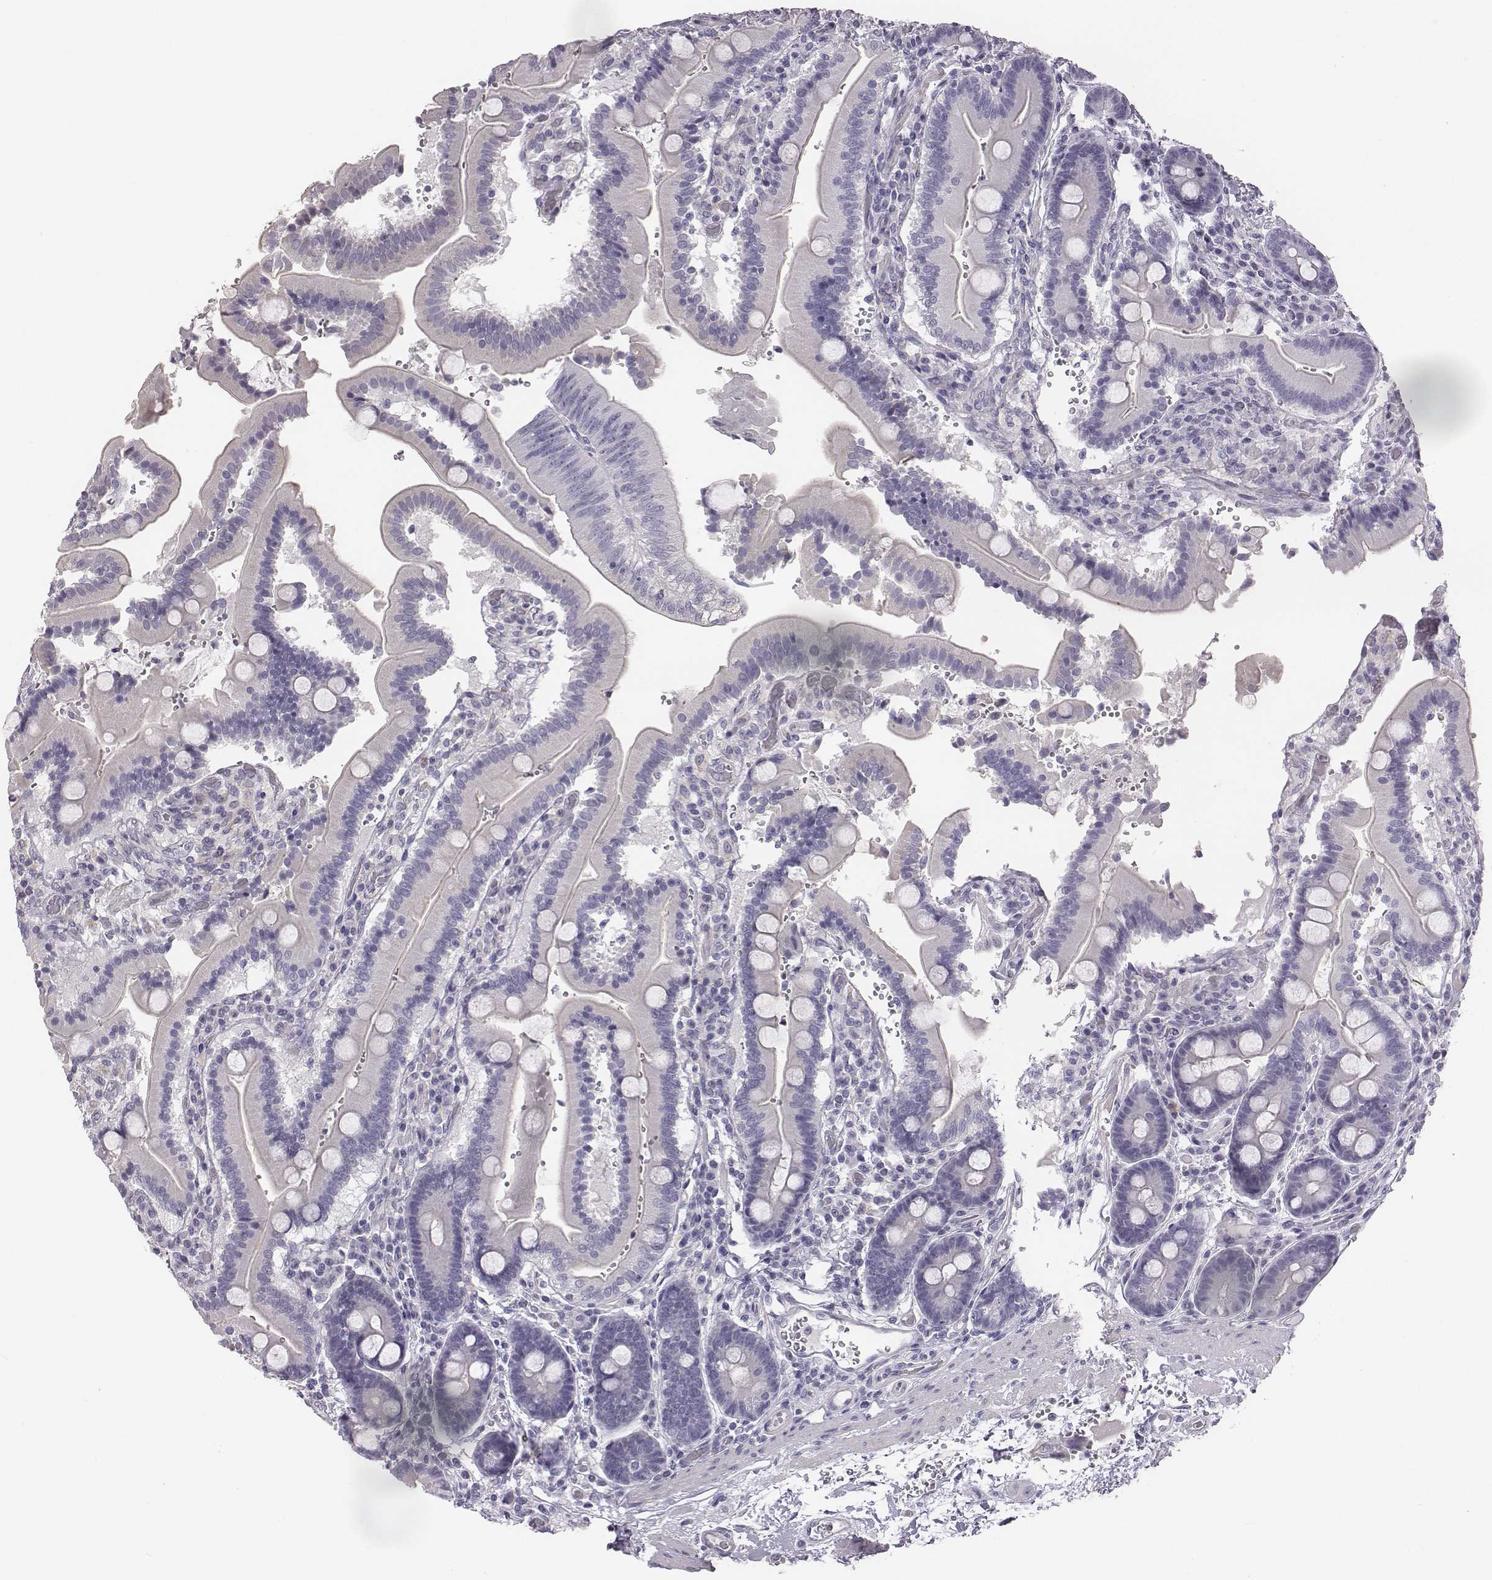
{"staining": {"intensity": "negative", "quantity": "none", "location": "none"}, "tissue": "duodenum", "cell_type": "Glandular cells", "image_type": "normal", "snomed": [{"axis": "morphology", "description": "Normal tissue, NOS"}, {"axis": "topography", "description": "Duodenum"}], "caption": "High power microscopy photomicrograph of an IHC histopathology image of benign duodenum, revealing no significant expression in glandular cells.", "gene": "ADAM7", "patient": {"sex": "female", "age": 62}}